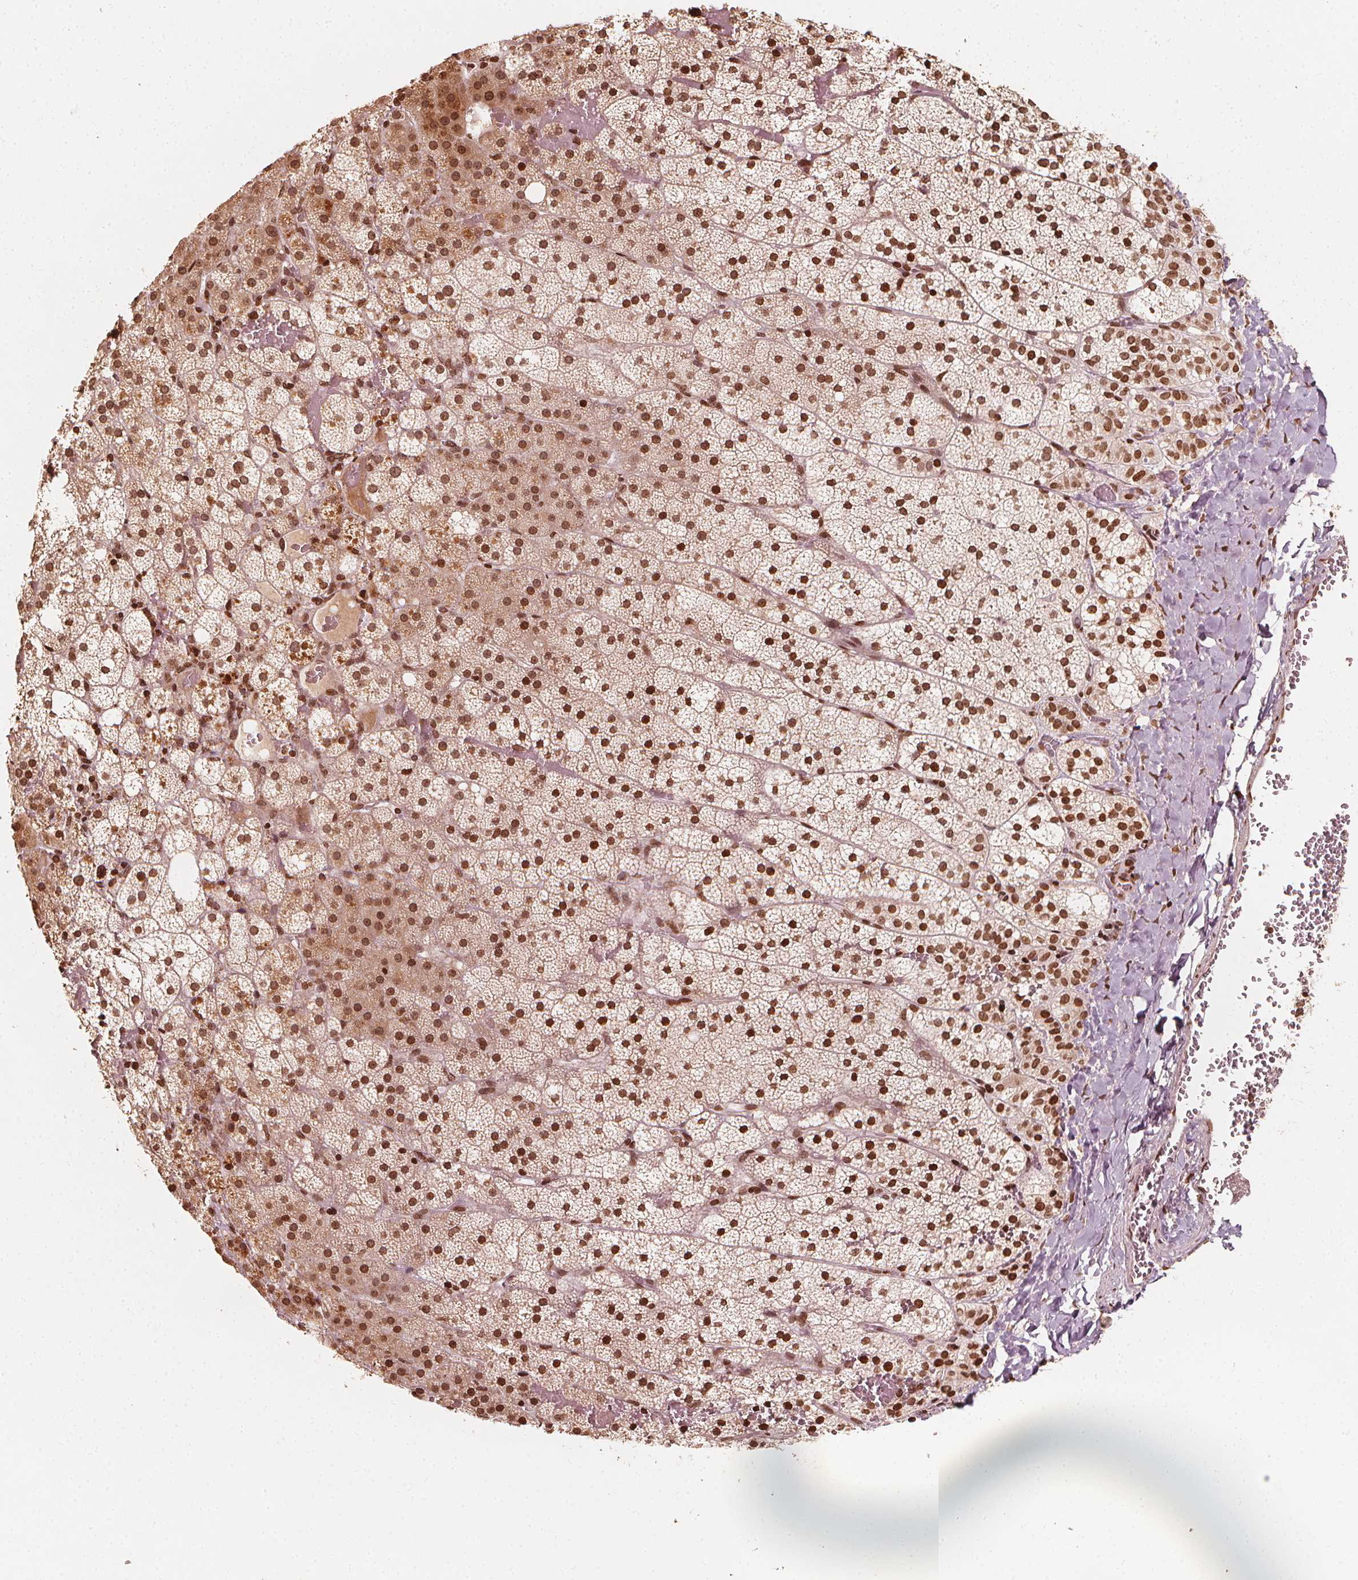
{"staining": {"intensity": "moderate", "quantity": ">75%", "location": "nuclear"}, "tissue": "adrenal gland", "cell_type": "Glandular cells", "image_type": "normal", "snomed": [{"axis": "morphology", "description": "Normal tissue, NOS"}, {"axis": "topography", "description": "Adrenal gland"}], "caption": "Immunohistochemical staining of normal adrenal gland reveals >75% levels of moderate nuclear protein staining in about >75% of glandular cells.", "gene": "H3C14", "patient": {"sex": "male", "age": 53}}